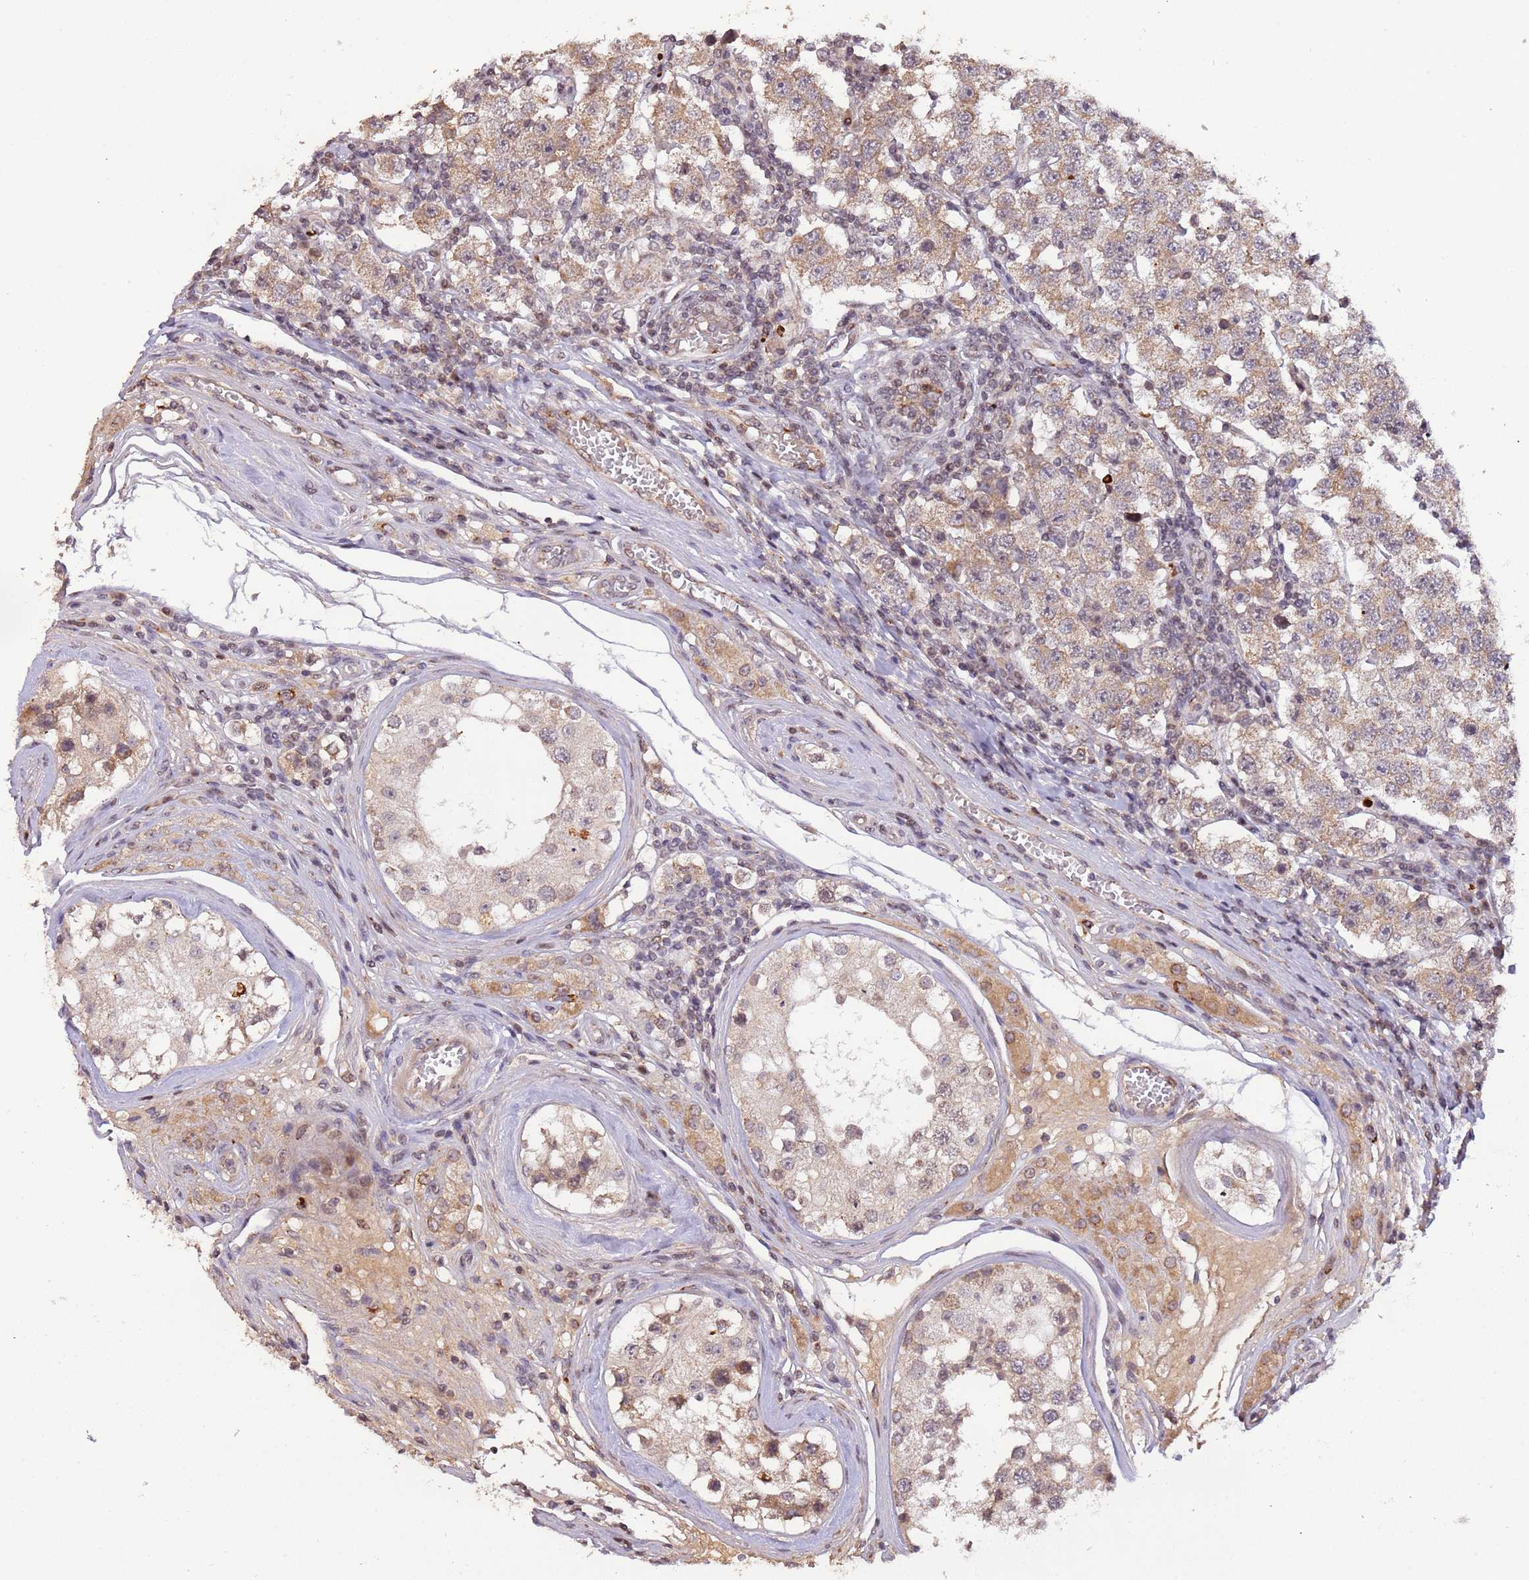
{"staining": {"intensity": "weak", "quantity": ">75%", "location": "cytoplasmic/membranous"}, "tissue": "testis cancer", "cell_type": "Tumor cells", "image_type": "cancer", "snomed": [{"axis": "morphology", "description": "Seminoma, NOS"}, {"axis": "topography", "description": "Testis"}], "caption": "Weak cytoplasmic/membranous positivity for a protein is identified in about >75% of tumor cells of testis seminoma using immunohistochemistry (IHC).", "gene": "SAMSN1", "patient": {"sex": "male", "age": 34}}